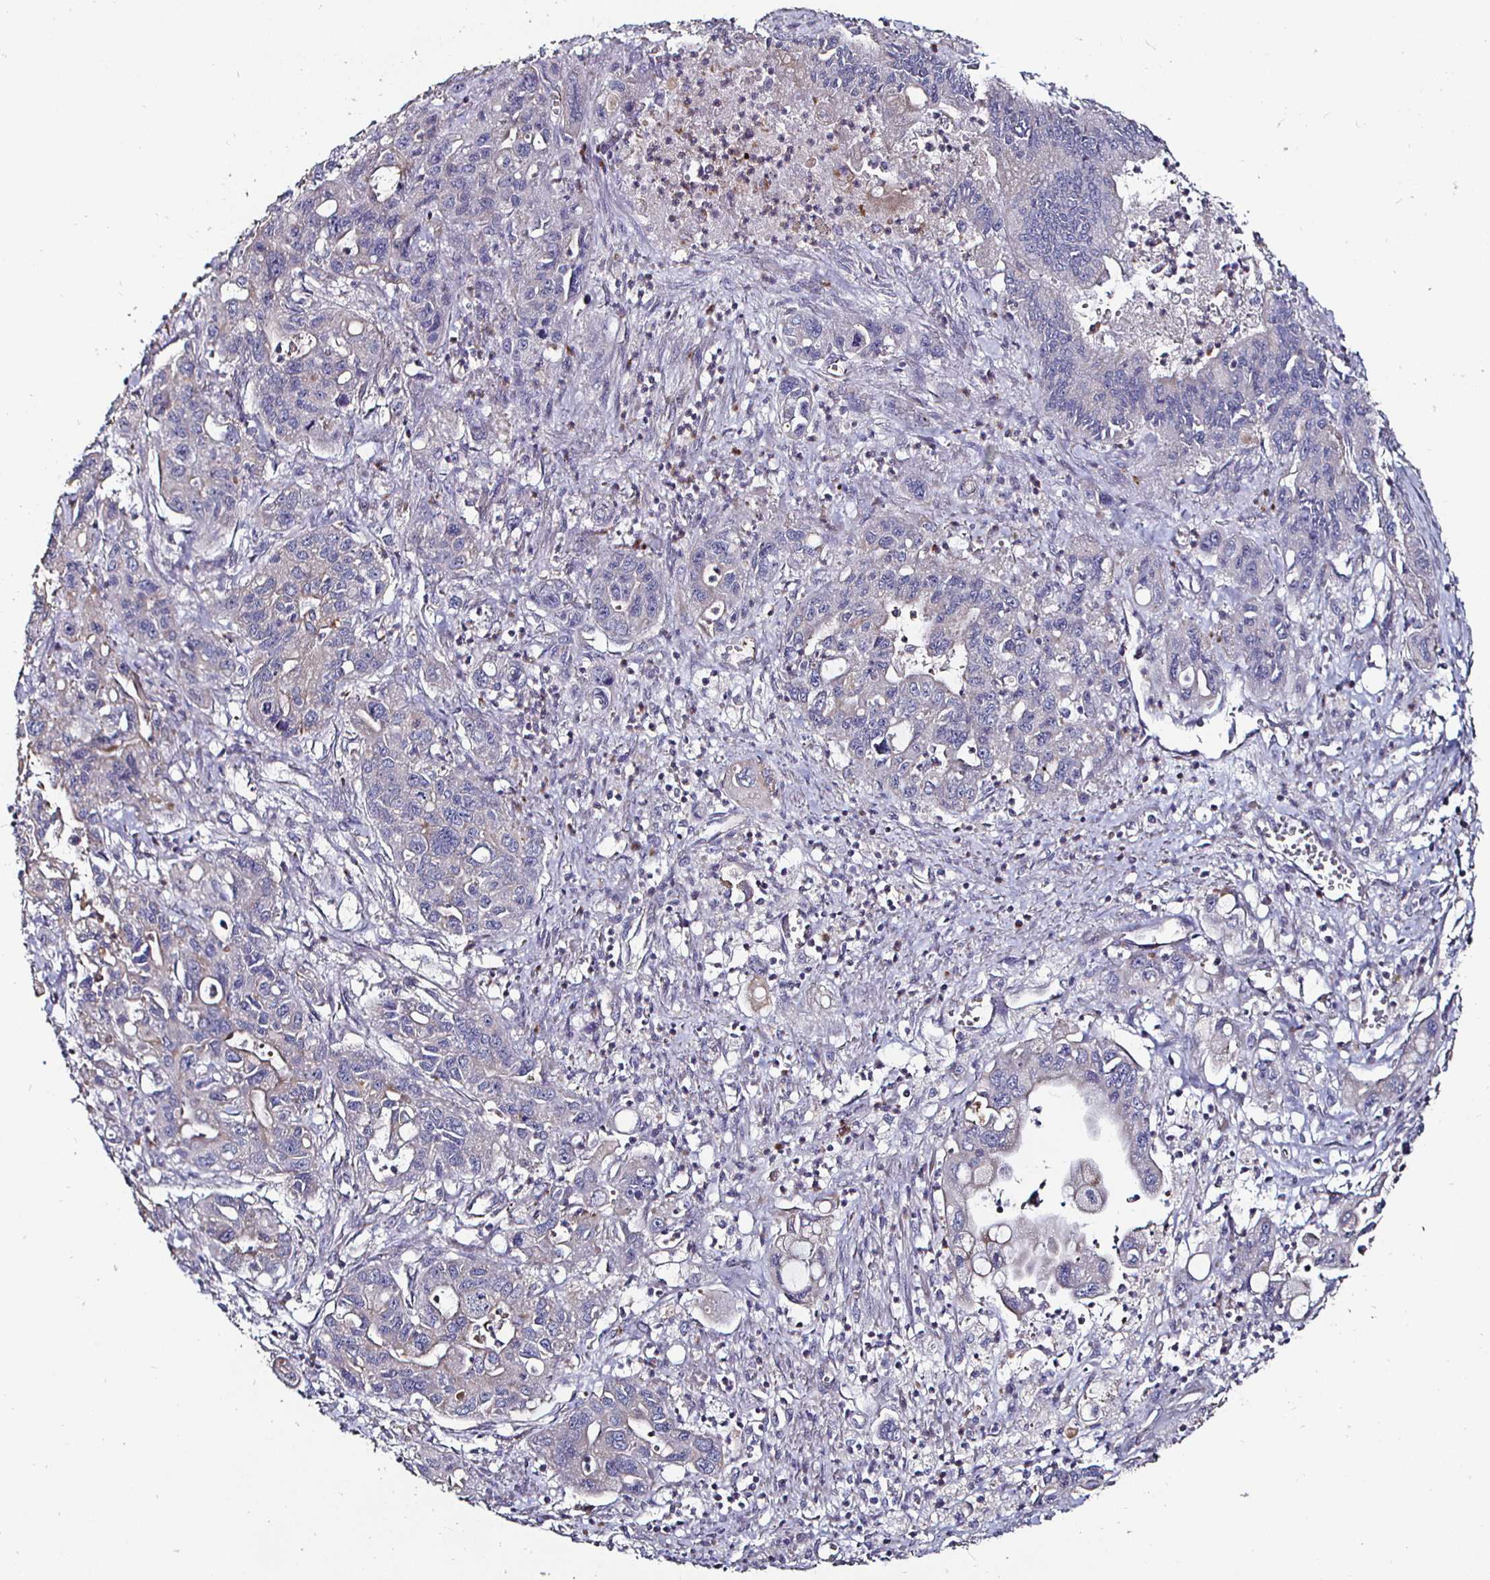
{"staining": {"intensity": "negative", "quantity": "none", "location": "none"}, "tissue": "pancreatic cancer", "cell_type": "Tumor cells", "image_type": "cancer", "snomed": [{"axis": "morphology", "description": "Adenocarcinoma, NOS"}, {"axis": "topography", "description": "Pancreas"}], "caption": "The image exhibits no staining of tumor cells in pancreatic cancer.", "gene": "NRSN1", "patient": {"sex": "male", "age": 62}}